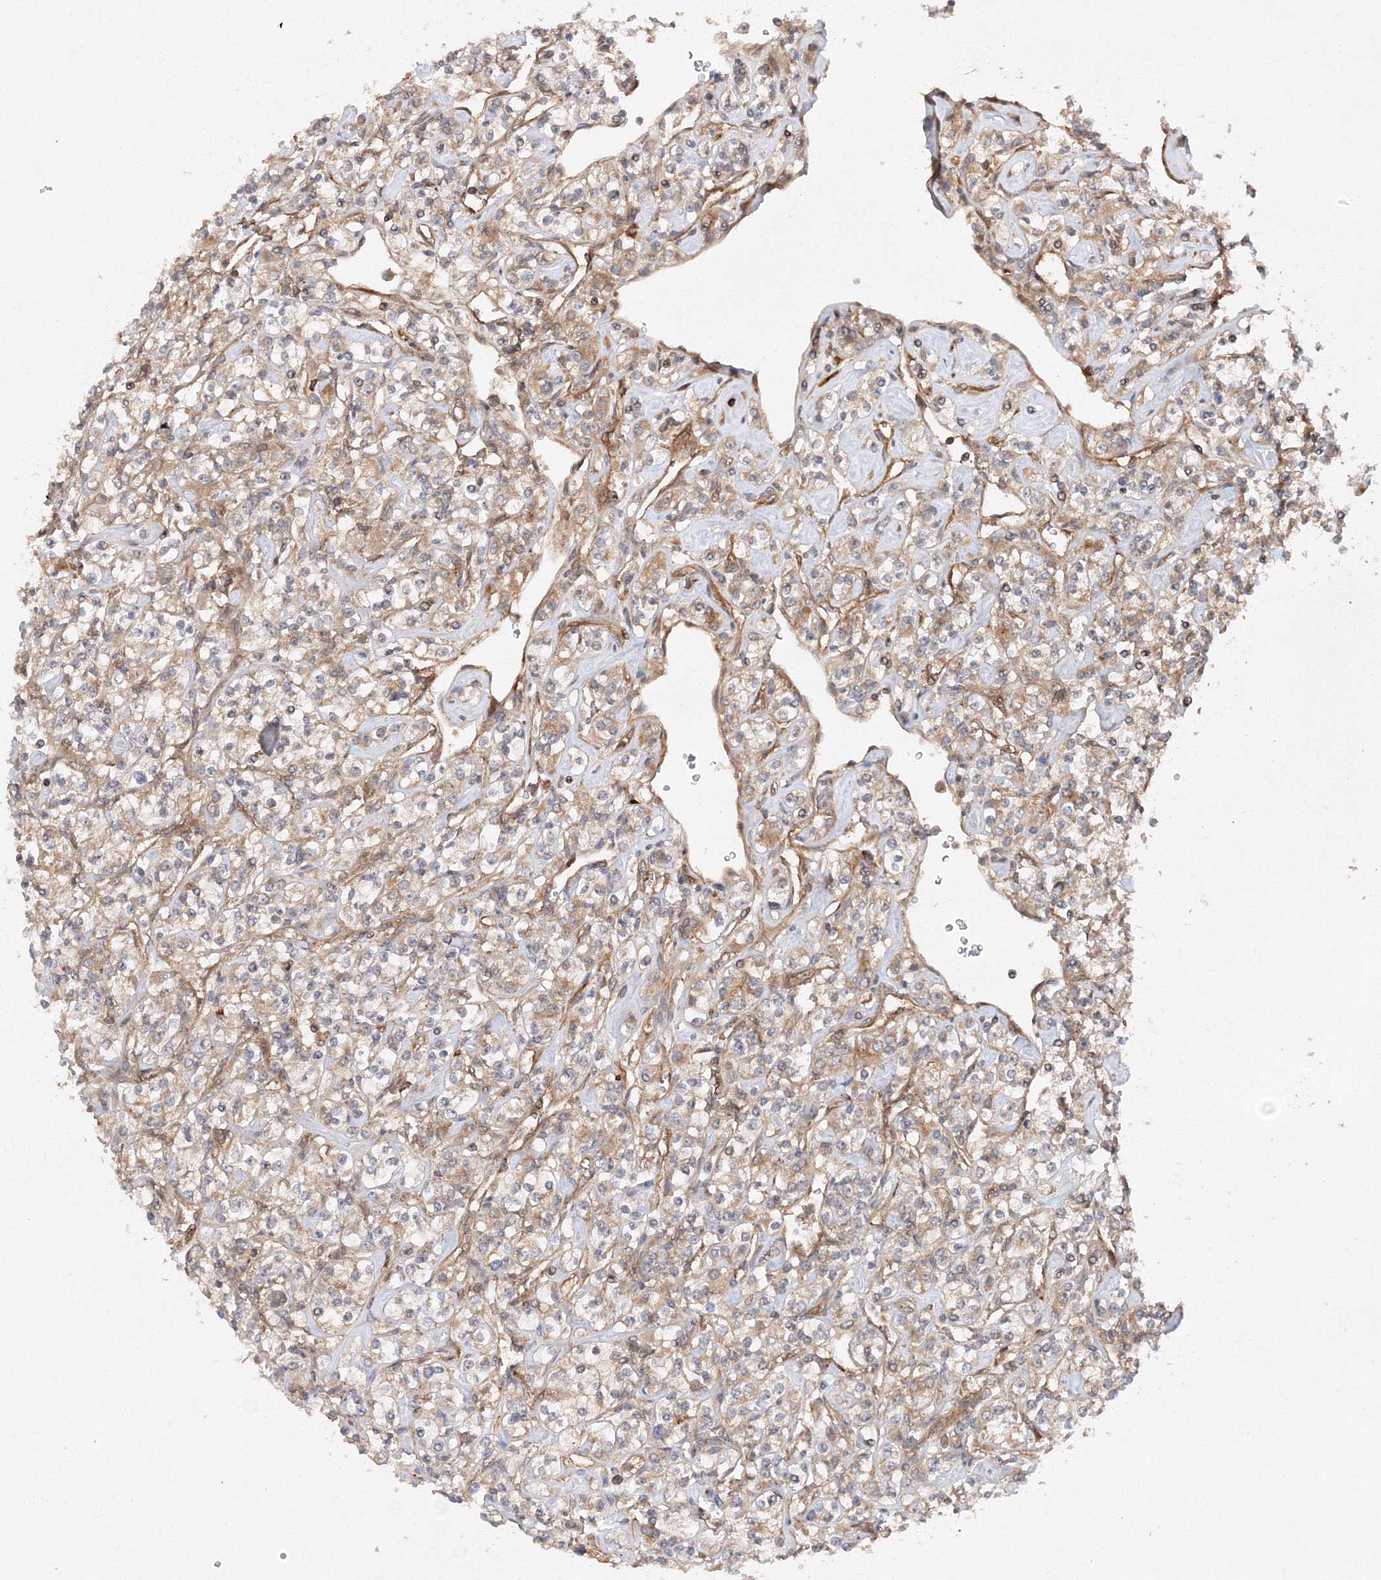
{"staining": {"intensity": "weak", "quantity": "<25%", "location": "cytoplasmic/membranous"}, "tissue": "renal cancer", "cell_type": "Tumor cells", "image_type": "cancer", "snomed": [{"axis": "morphology", "description": "Adenocarcinoma, NOS"}, {"axis": "topography", "description": "Kidney"}], "caption": "Protein analysis of renal adenocarcinoma reveals no significant expression in tumor cells. Brightfield microscopy of immunohistochemistry (IHC) stained with DAB (3,3'-diaminobenzidine) (brown) and hematoxylin (blue), captured at high magnification.", "gene": "DCTD", "patient": {"sex": "male", "age": 77}}